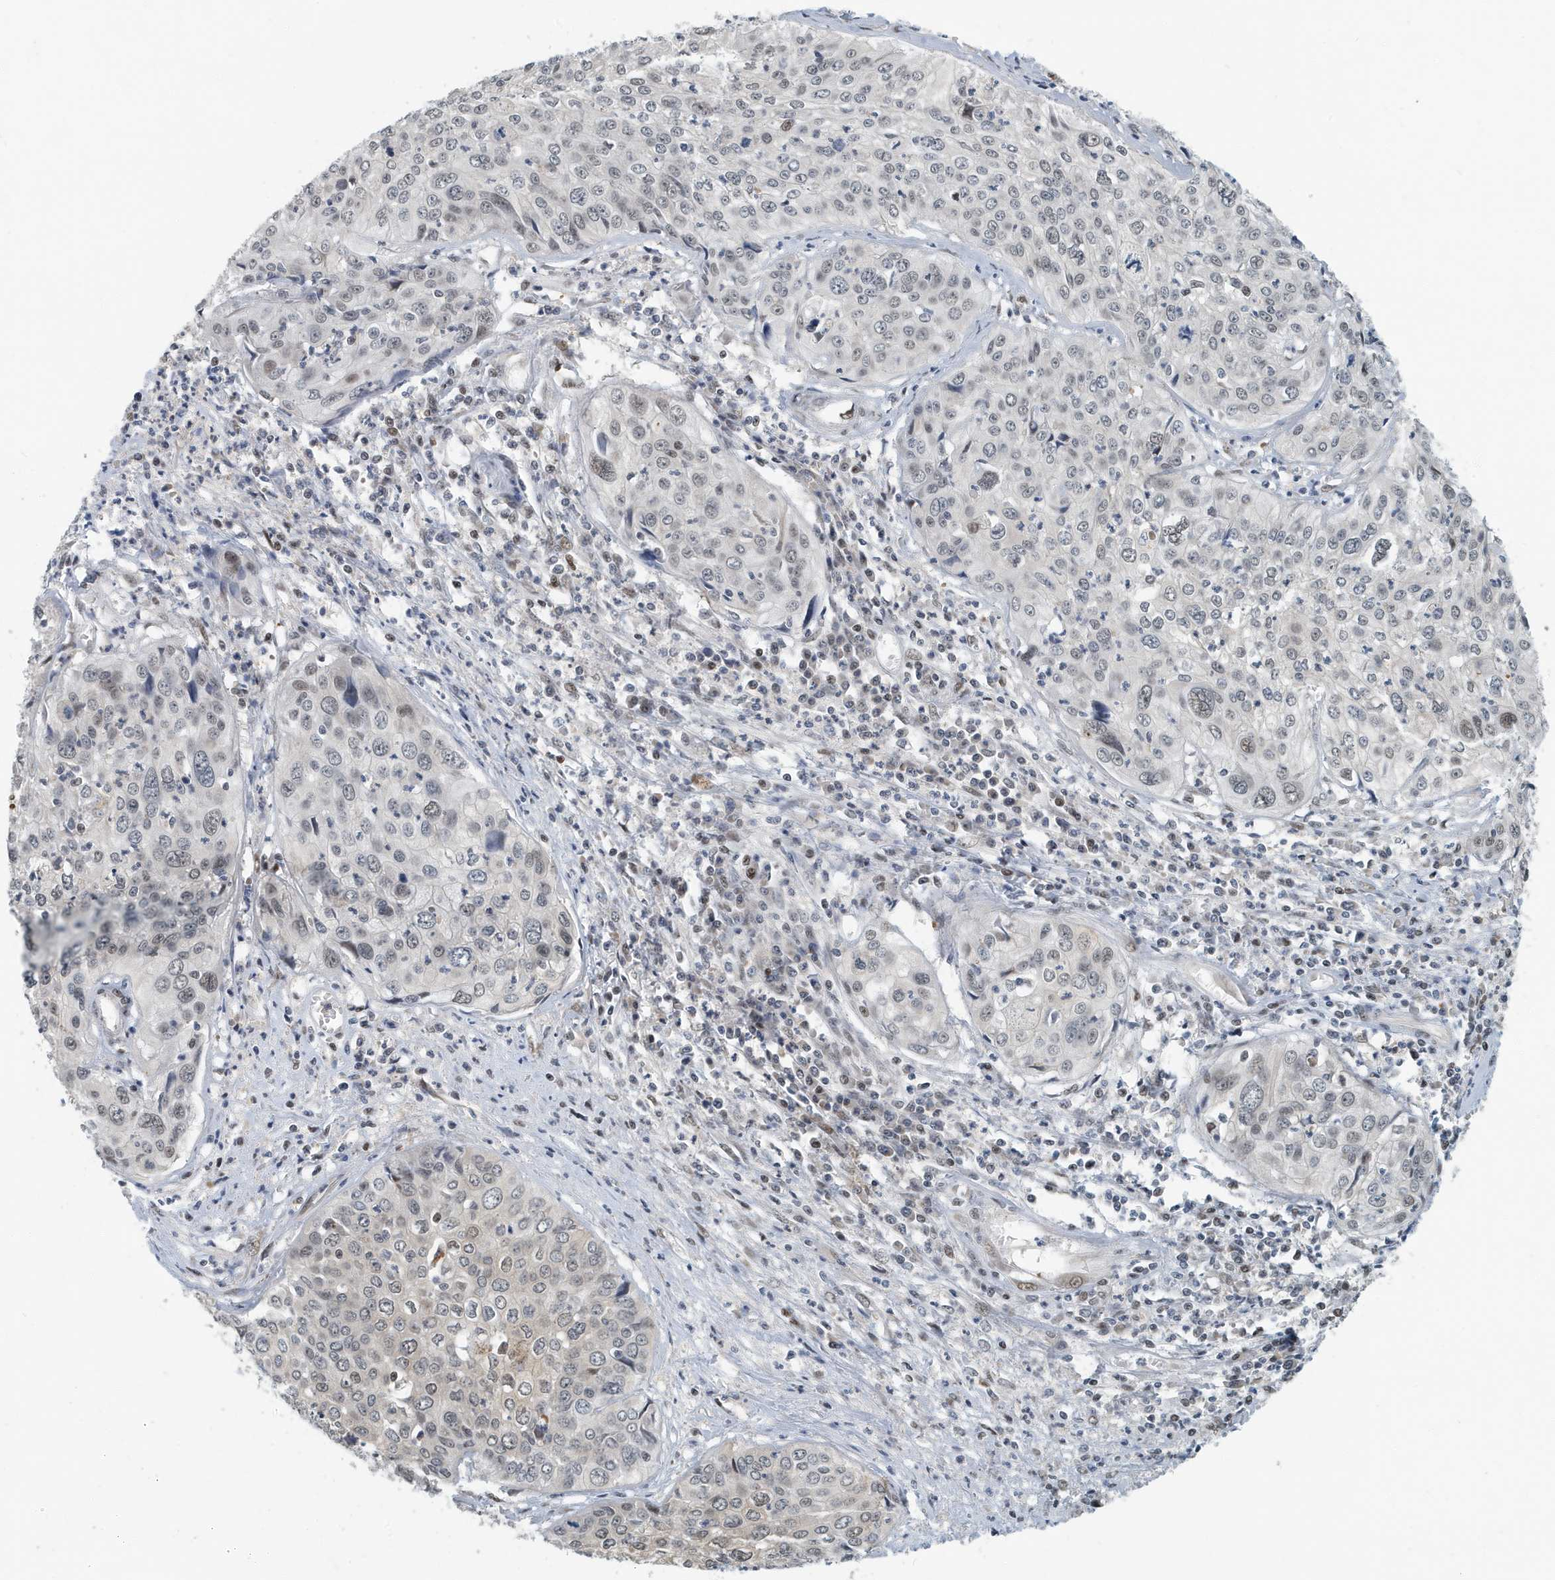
{"staining": {"intensity": "weak", "quantity": ">75%", "location": "nuclear"}, "tissue": "cervical cancer", "cell_type": "Tumor cells", "image_type": "cancer", "snomed": [{"axis": "morphology", "description": "Squamous cell carcinoma, NOS"}, {"axis": "topography", "description": "Cervix"}], "caption": "A brown stain shows weak nuclear staining of a protein in squamous cell carcinoma (cervical) tumor cells. (brown staining indicates protein expression, while blue staining denotes nuclei).", "gene": "KIF15", "patient": {"sex": "female", "age": 31}}